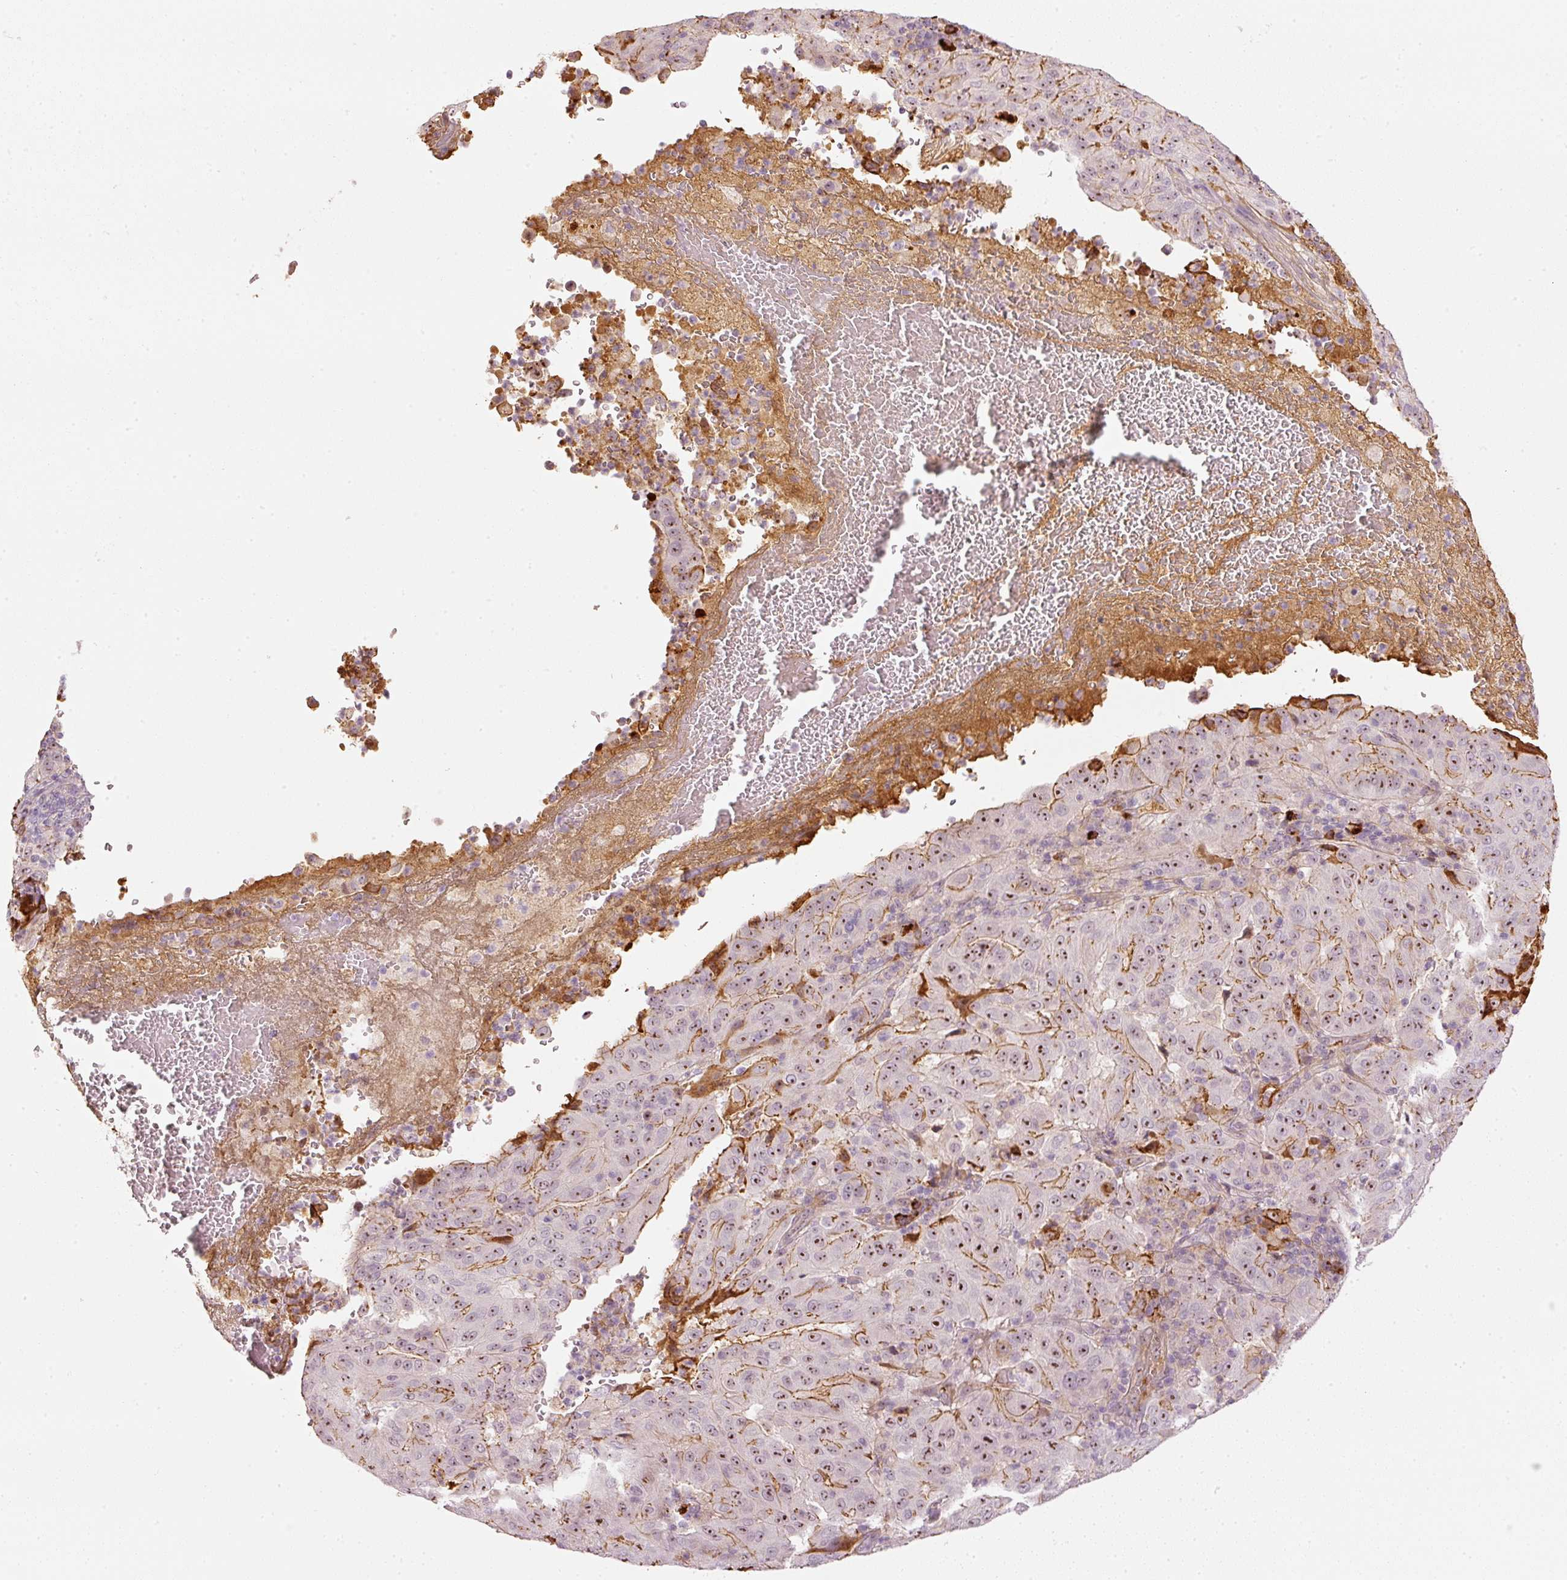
{"staining": {"intensity": "moderate", "quantity": ">75%", "location": "cytoplasmic/membranous,nuclear"}, "tissue": "pancreatic cancer", "cell_type": "Tumor cells", "image_type": "cancer", "snomed": [{"axis": "morphology", "description": "Adenocarcinoma, NOS"}, {"axis": "topography", "description": "Pancreas"}], "caption": "This is a histology image of immunohistochemistry (IHC) staining of adenocarcinoma (pancreatic), which shows moderate positivity in the cytoplasmic/membranous and nuclear of tumor cells.", "gene": "VCAM1", "patient": {"sex": "male", "age": 63}}